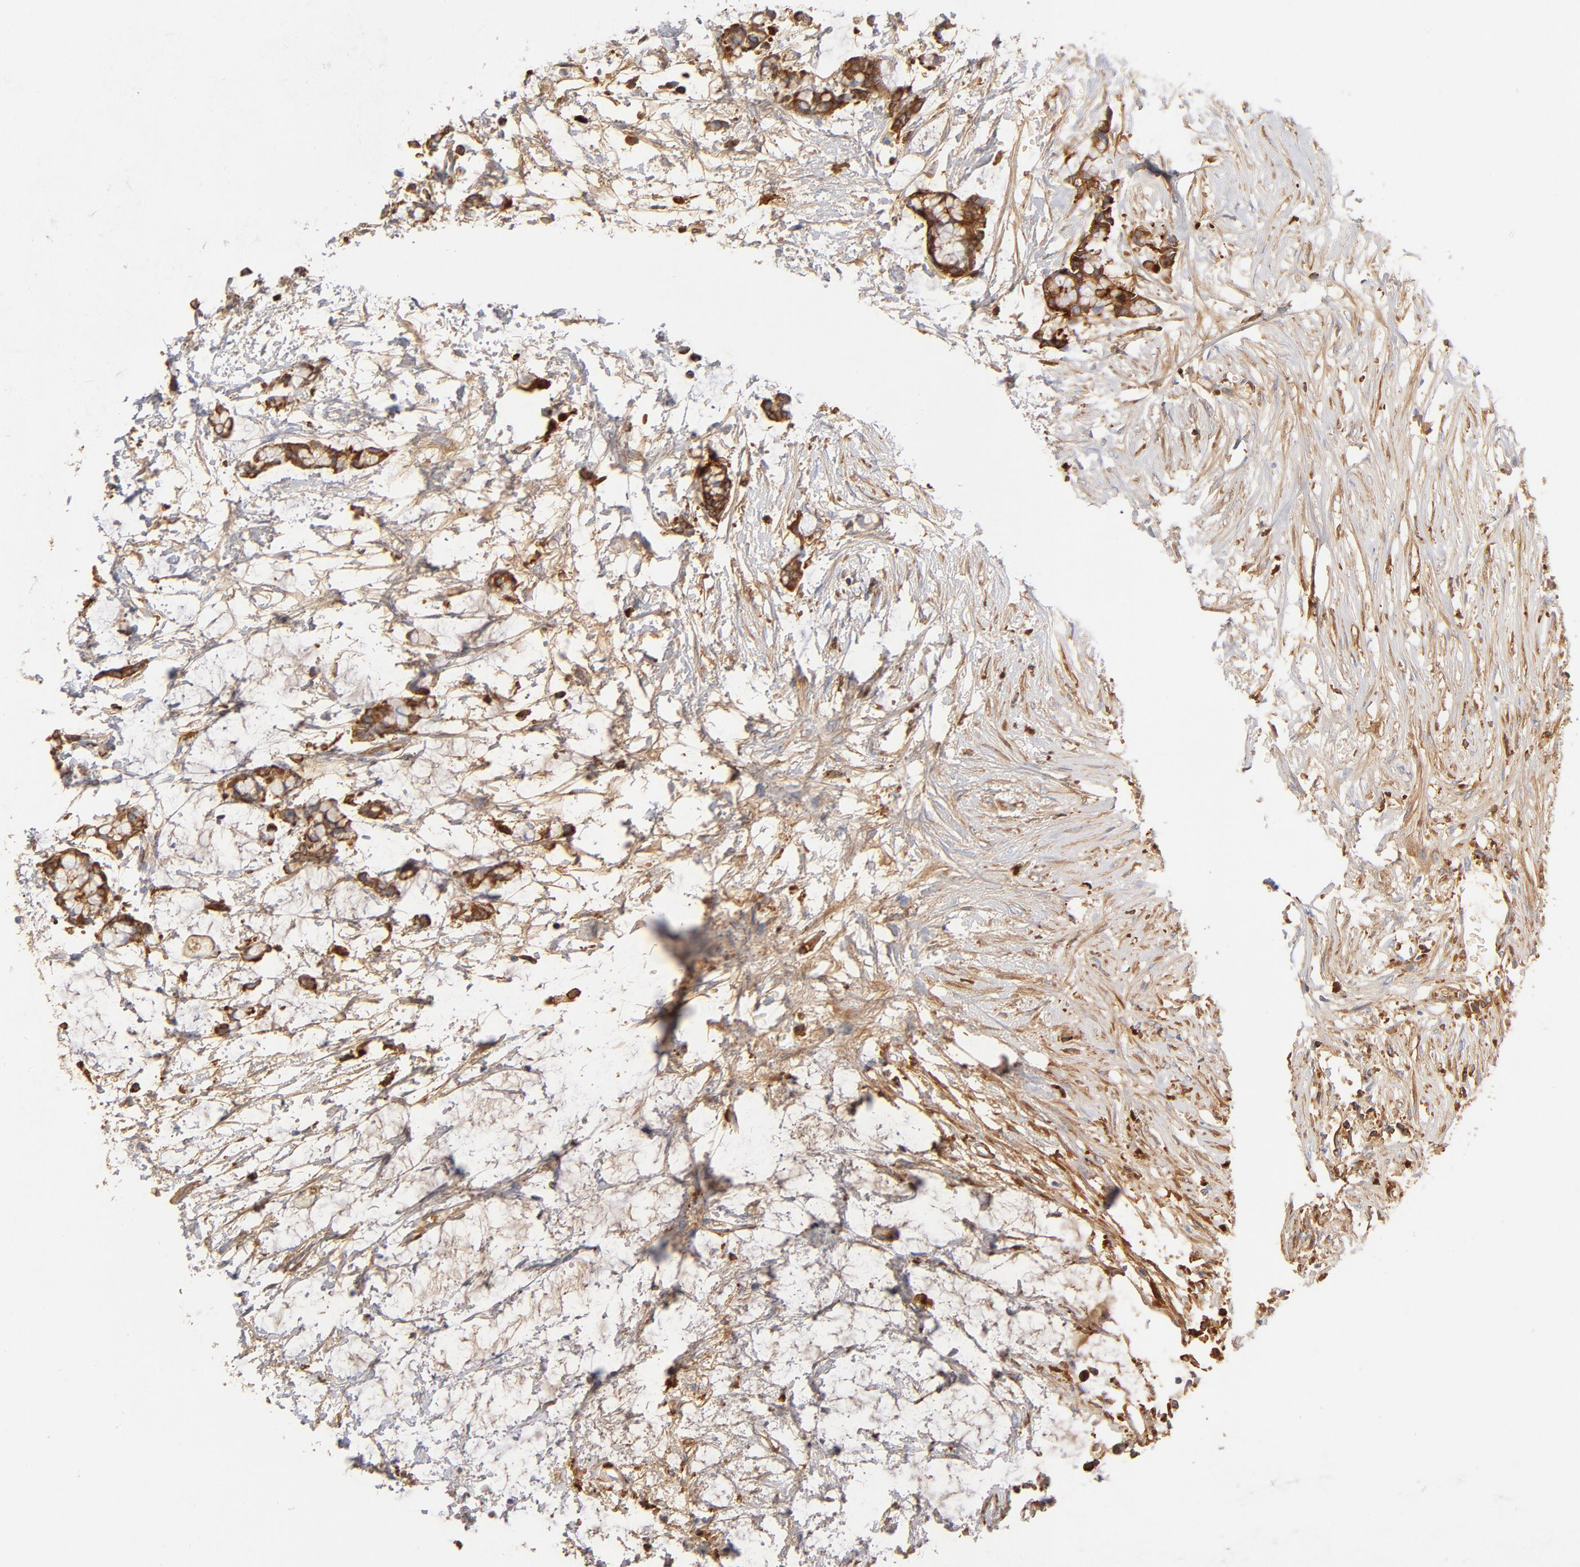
{"staining": {"intensity": "moderate", "quantity": ">75%", "location": "cytoplasmic/membranous"}, "tissue": "colorectal cancer", "cell_type": "Tumor cells", "image_type": "cancer", "snomed": [{"axis": "morphology", "description": "Normal tissue, NOS"}, {"axis": "morphology", "description": "Adenocarcinoma, NOS"}, {"axis": "topography", "description": "Colon"}, {"axis": "topography", "description": "Peripheral nerve tissue"}], "caption": "A medium amount of moderate cytoplasmic/membranous expression is identified in about >75% of tumor cells in colorectal adenocarcinoma tissue.", "gene": "C3", "patient": {"sex": "male", "age": 14}}